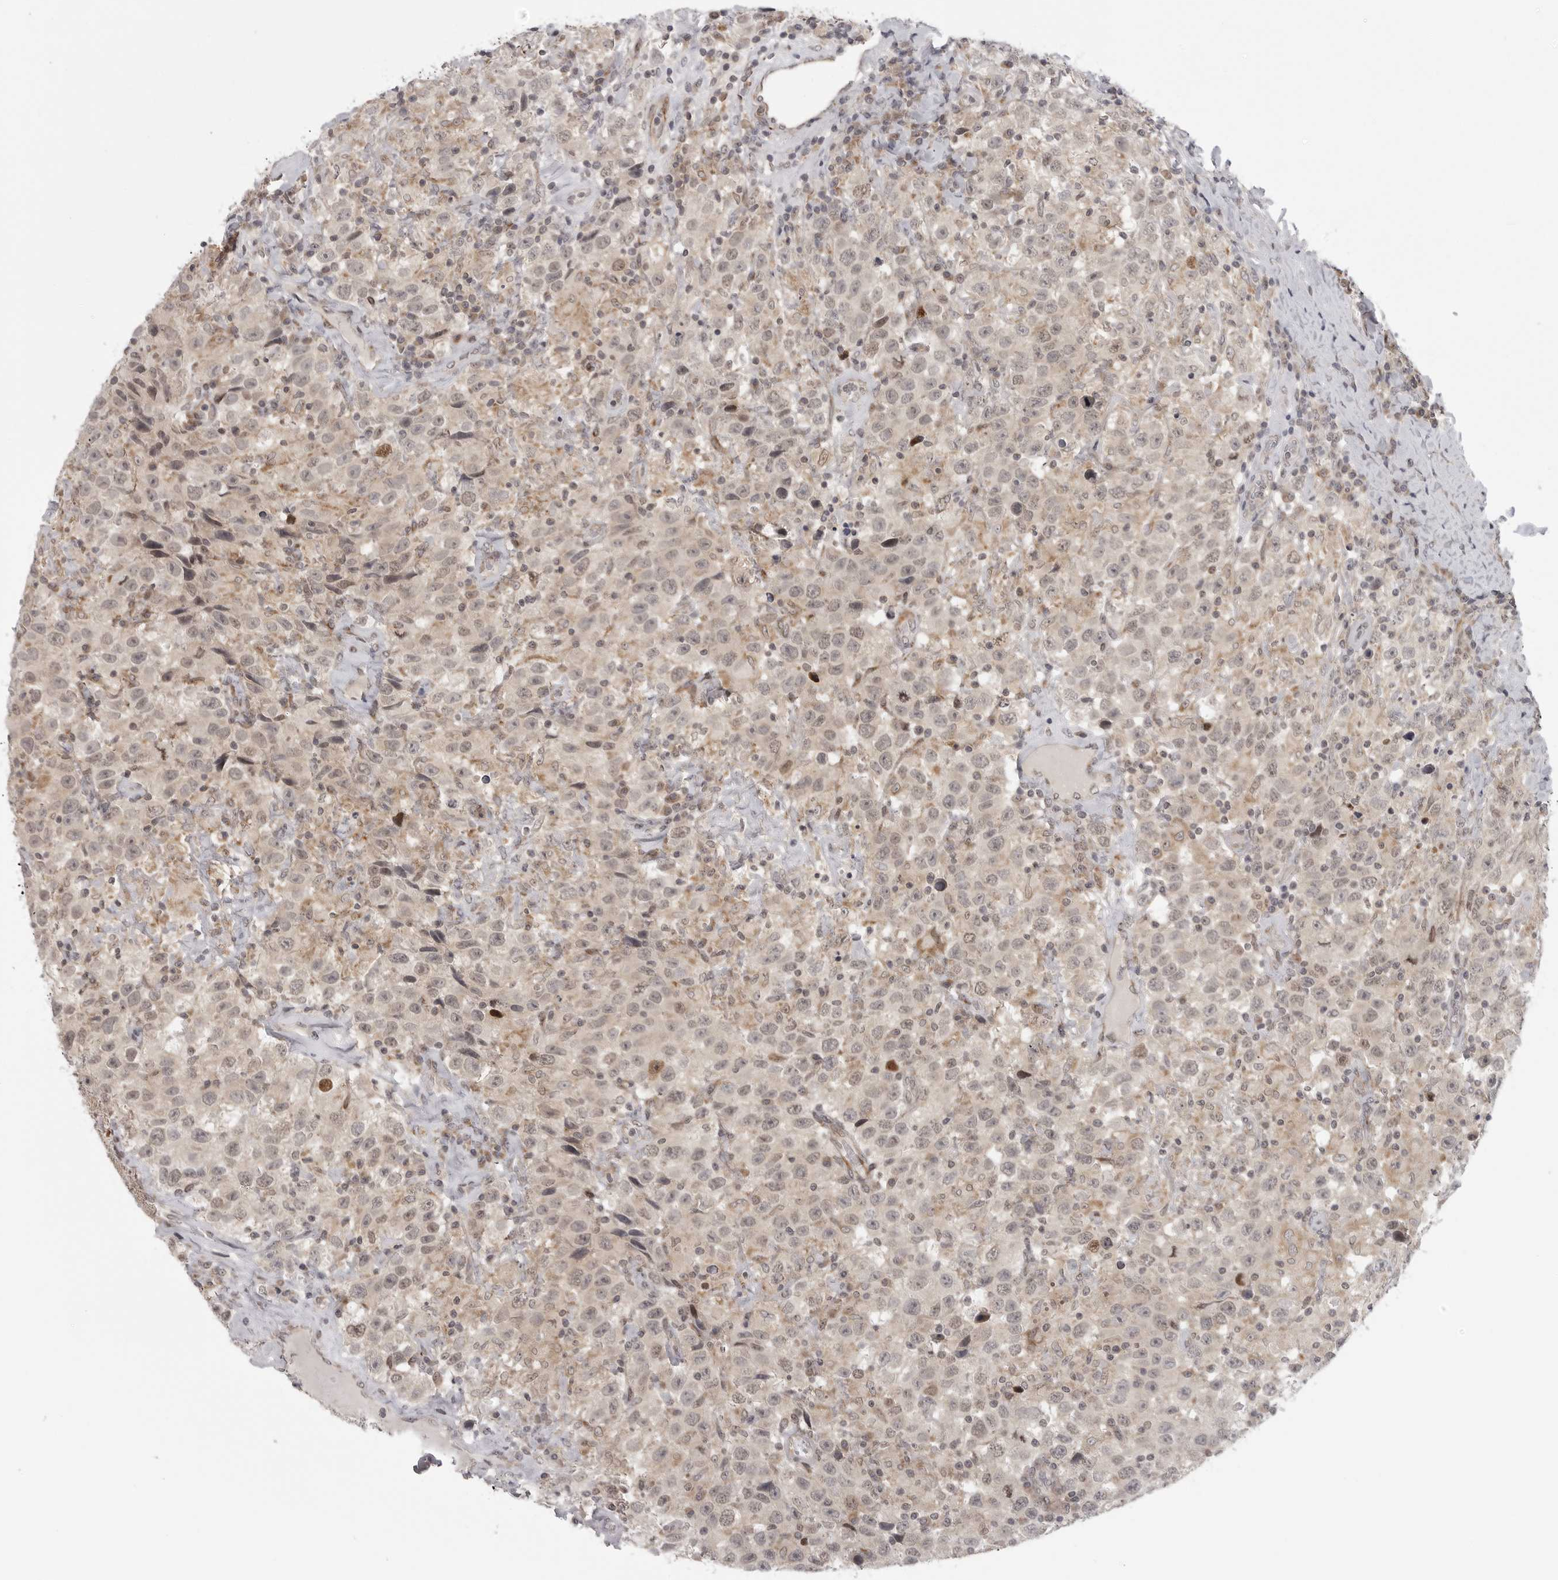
{"staining": {"intensity": "moderate", "quantity": "<25%", "location": "nuclear"}, "tissue": "testis cancer", "cell_type": "Tumor cells", "image_type": "cancer", "snomed": [{"axis": "morphology", "description": "Seminoma, NOS"}, {"axis": "topography", "description": "Testis"}], "caption": "Immunohistochemistry (IHC) of human seminoma (testis) displays low levels of moderate nuclear positivity in about <25% of tumor cells.", "gene": "TUT4", "patient": {"sex": "male", "age": 41}}